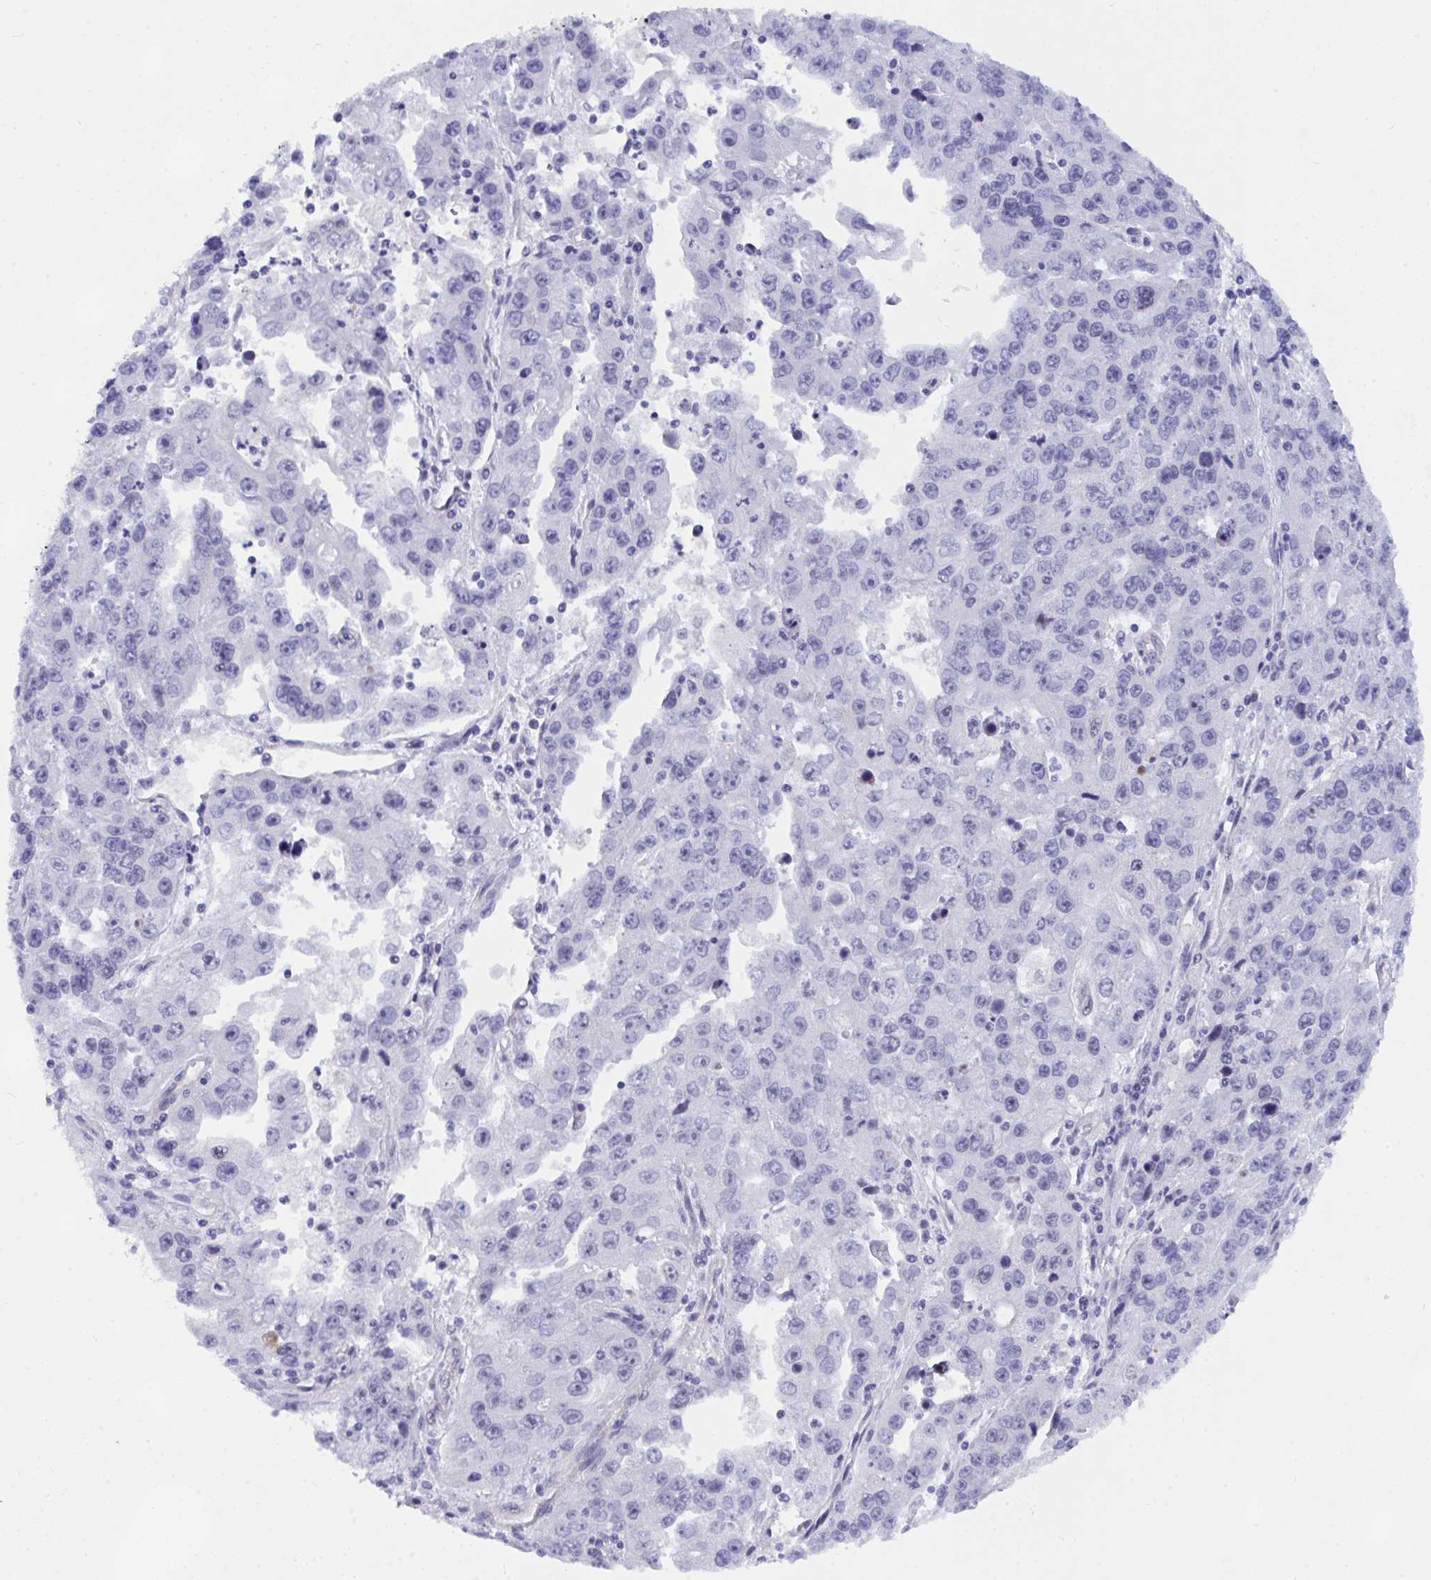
{"staining": {"intensity": "negative", "quantity": "none", "location": "none"}, "tissue": "ovarian cancer", "cell_type": "Tumor cells", "image_type": "cancer", "snomed": [{"axis": "morphology", "description": "Cystadenocarcinoma, serous, NOS"}, {"axis": "topography", "description": "Ovary"}], "caption": "The immunohistochemistry (IHC) micrograph has no significant staining in tumor cells of ovarian cancer (serous cystadenocarcinoma) tissue.", "gene": "NFXL1", "patient": {"sex": "female", "age": 76}}